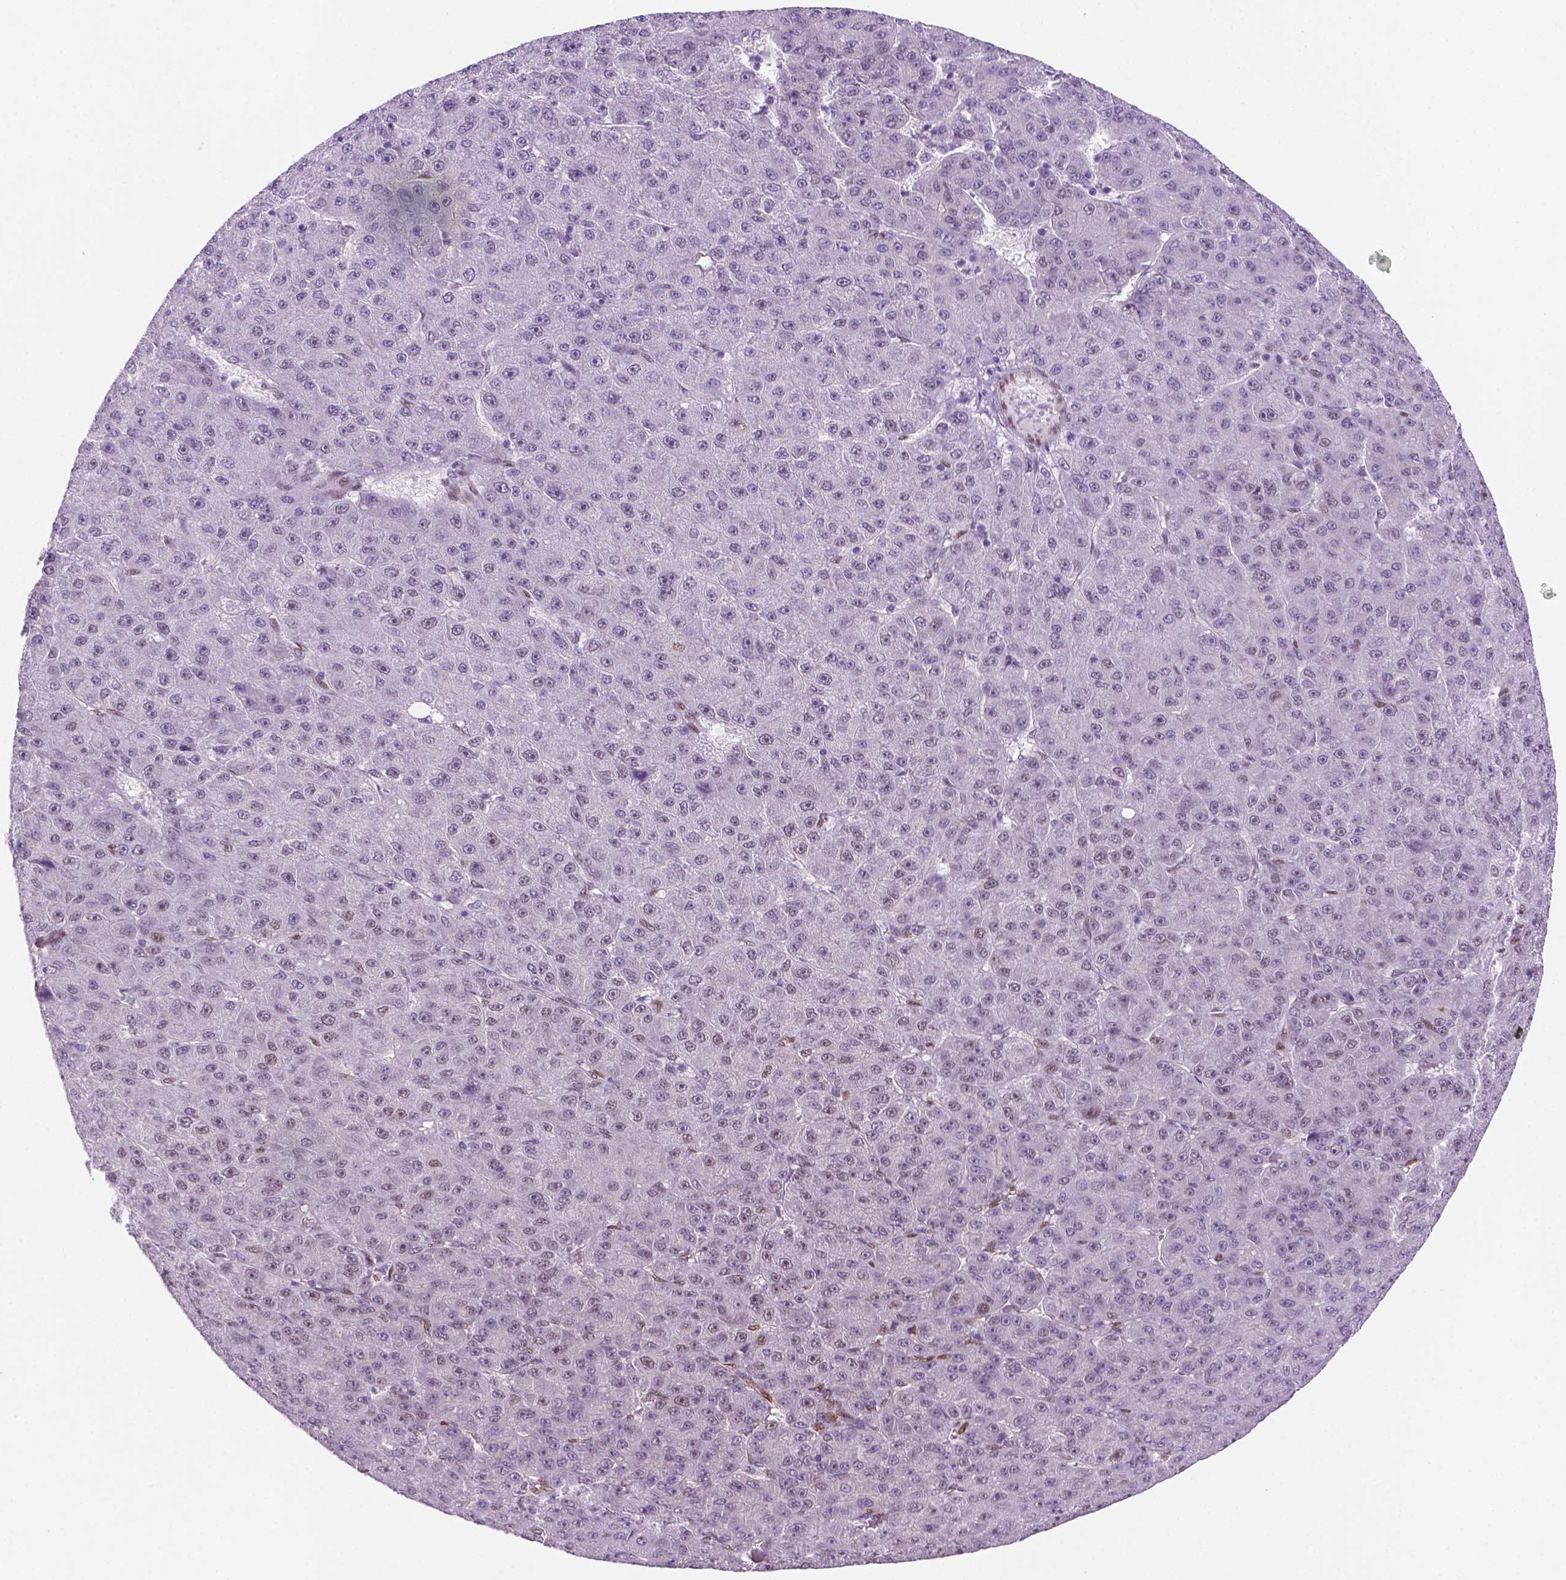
{"staining": {"intensity": "weak", "quantity": "25%-75%", "location": "nuclear"}, "tissue": "liver cancer", "cell_type": "Tumor cells", "image_type": "cancer", "snomed": [{"axis": "morphology", "description": "Carcinoma, Hepatocellular, NOS"}, {"axis": "topography", "description": "Liver"}], "caption": "Immunohistochemical staining of human liver hepatocellular carcinoma displays low levels of weak nuclear expression in approximately 25%-75% of tumor cells. Immunohistochemistry (ihc) stains the protein in brown and the nuclei are stained blue.", "gene": "ERF", "patient": {"sex": "male", "age": 67}}